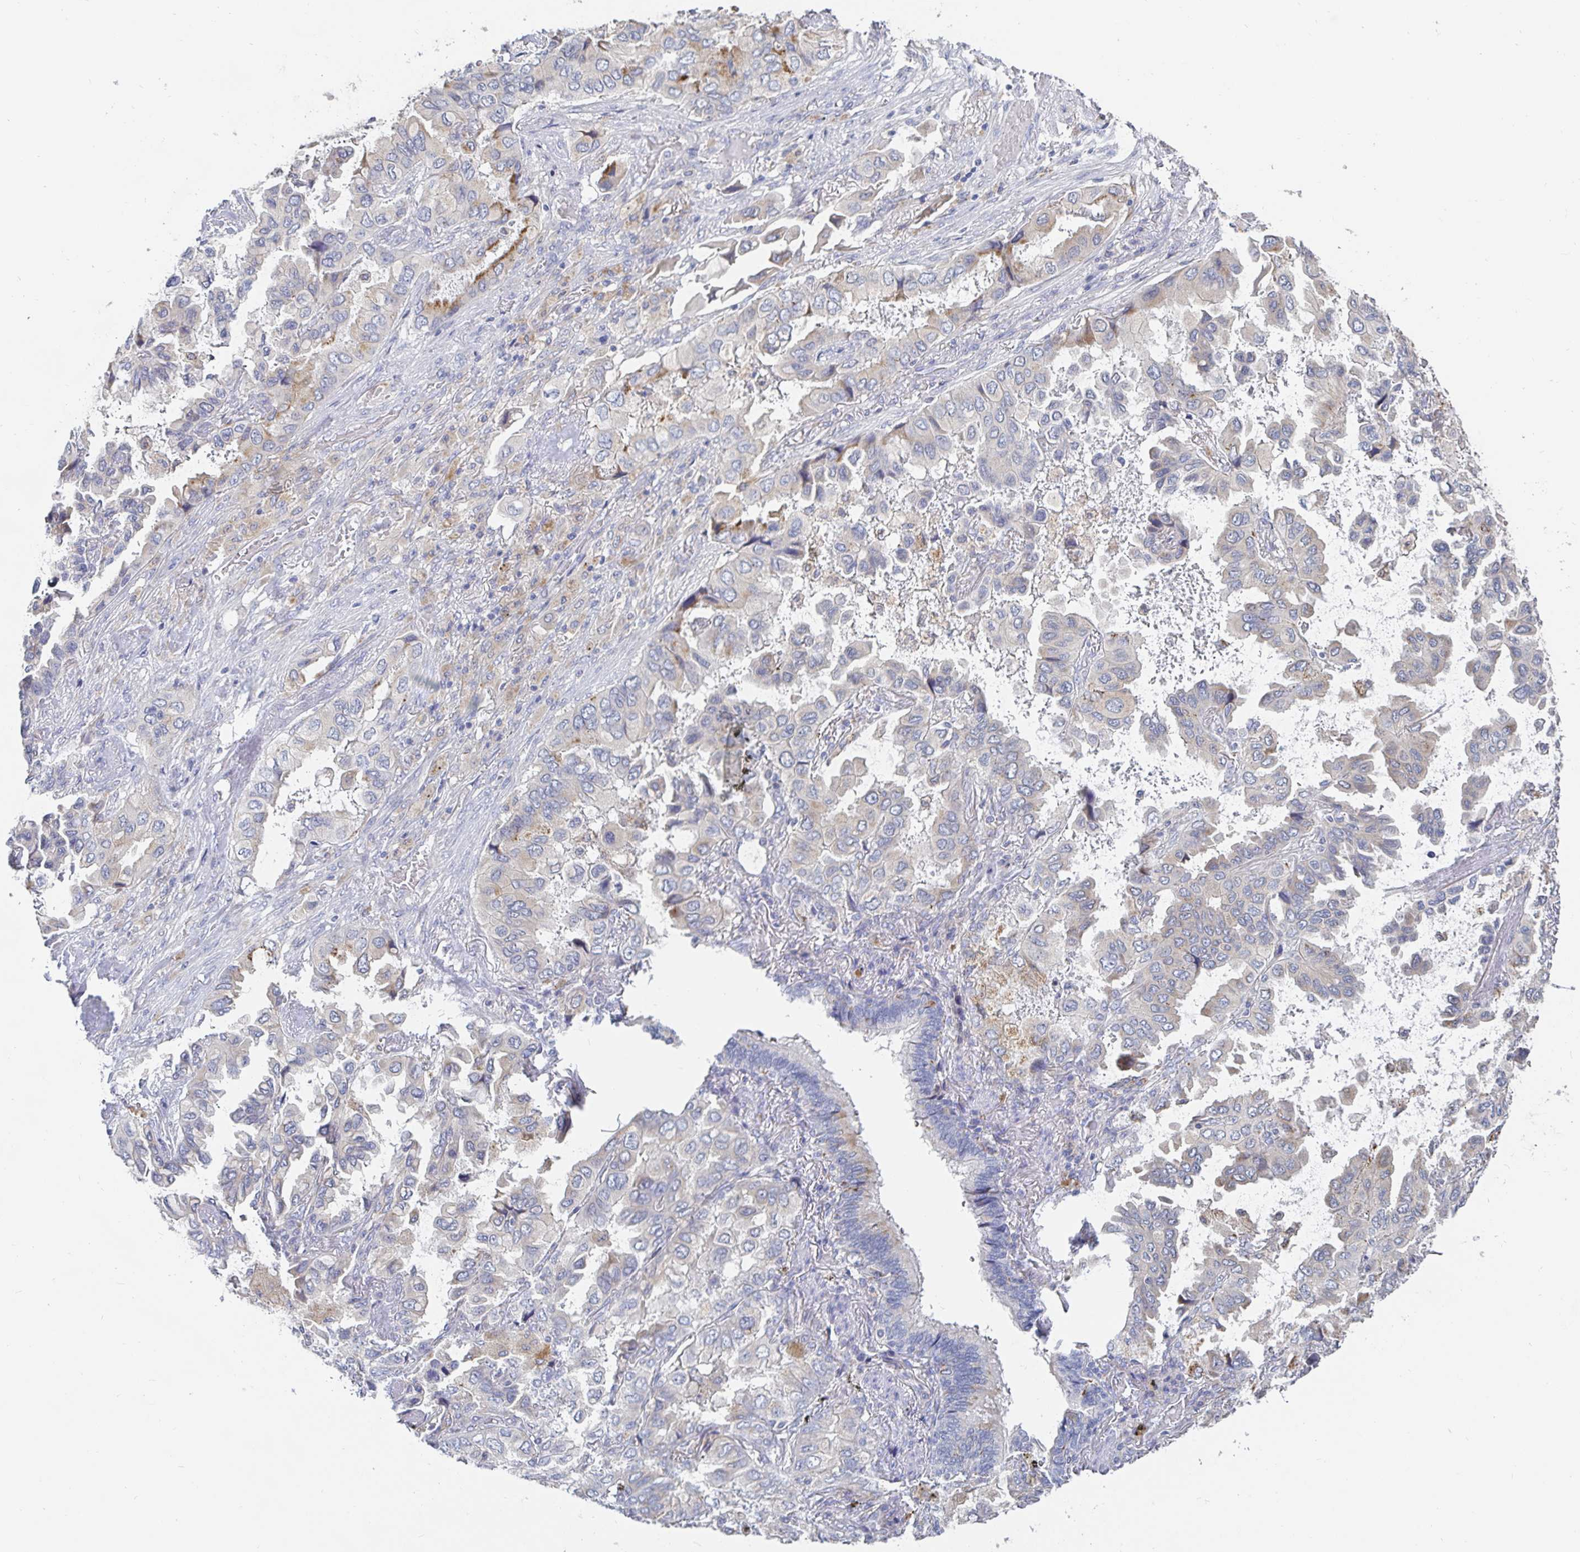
{"staining": {"intensity": "negative", "quantity": "none", "location": "none"}, "tissue": "lung cancer", "cell_type": "Tumor cells", "image_type": "cancer", "snomed": [{"axis": "morphology", "description": "Aneuploidy"}, {"axis": "morphology", "description": "Adenocarcinoma, NOS"}, {"axis": "morphology", "description": "Adenocarcinoma, metastatic, NOS"}, {"axis": "topography", "description": "Lymph node"}, {"axis": "topography", "description": "Lung"}], "caption": "A histopathology image of human lung metastatic adenocarcinoma is negative for staining in tumor cells.", "gene": "SPPL3", "patient": {"sex": "female", "age": 48}}